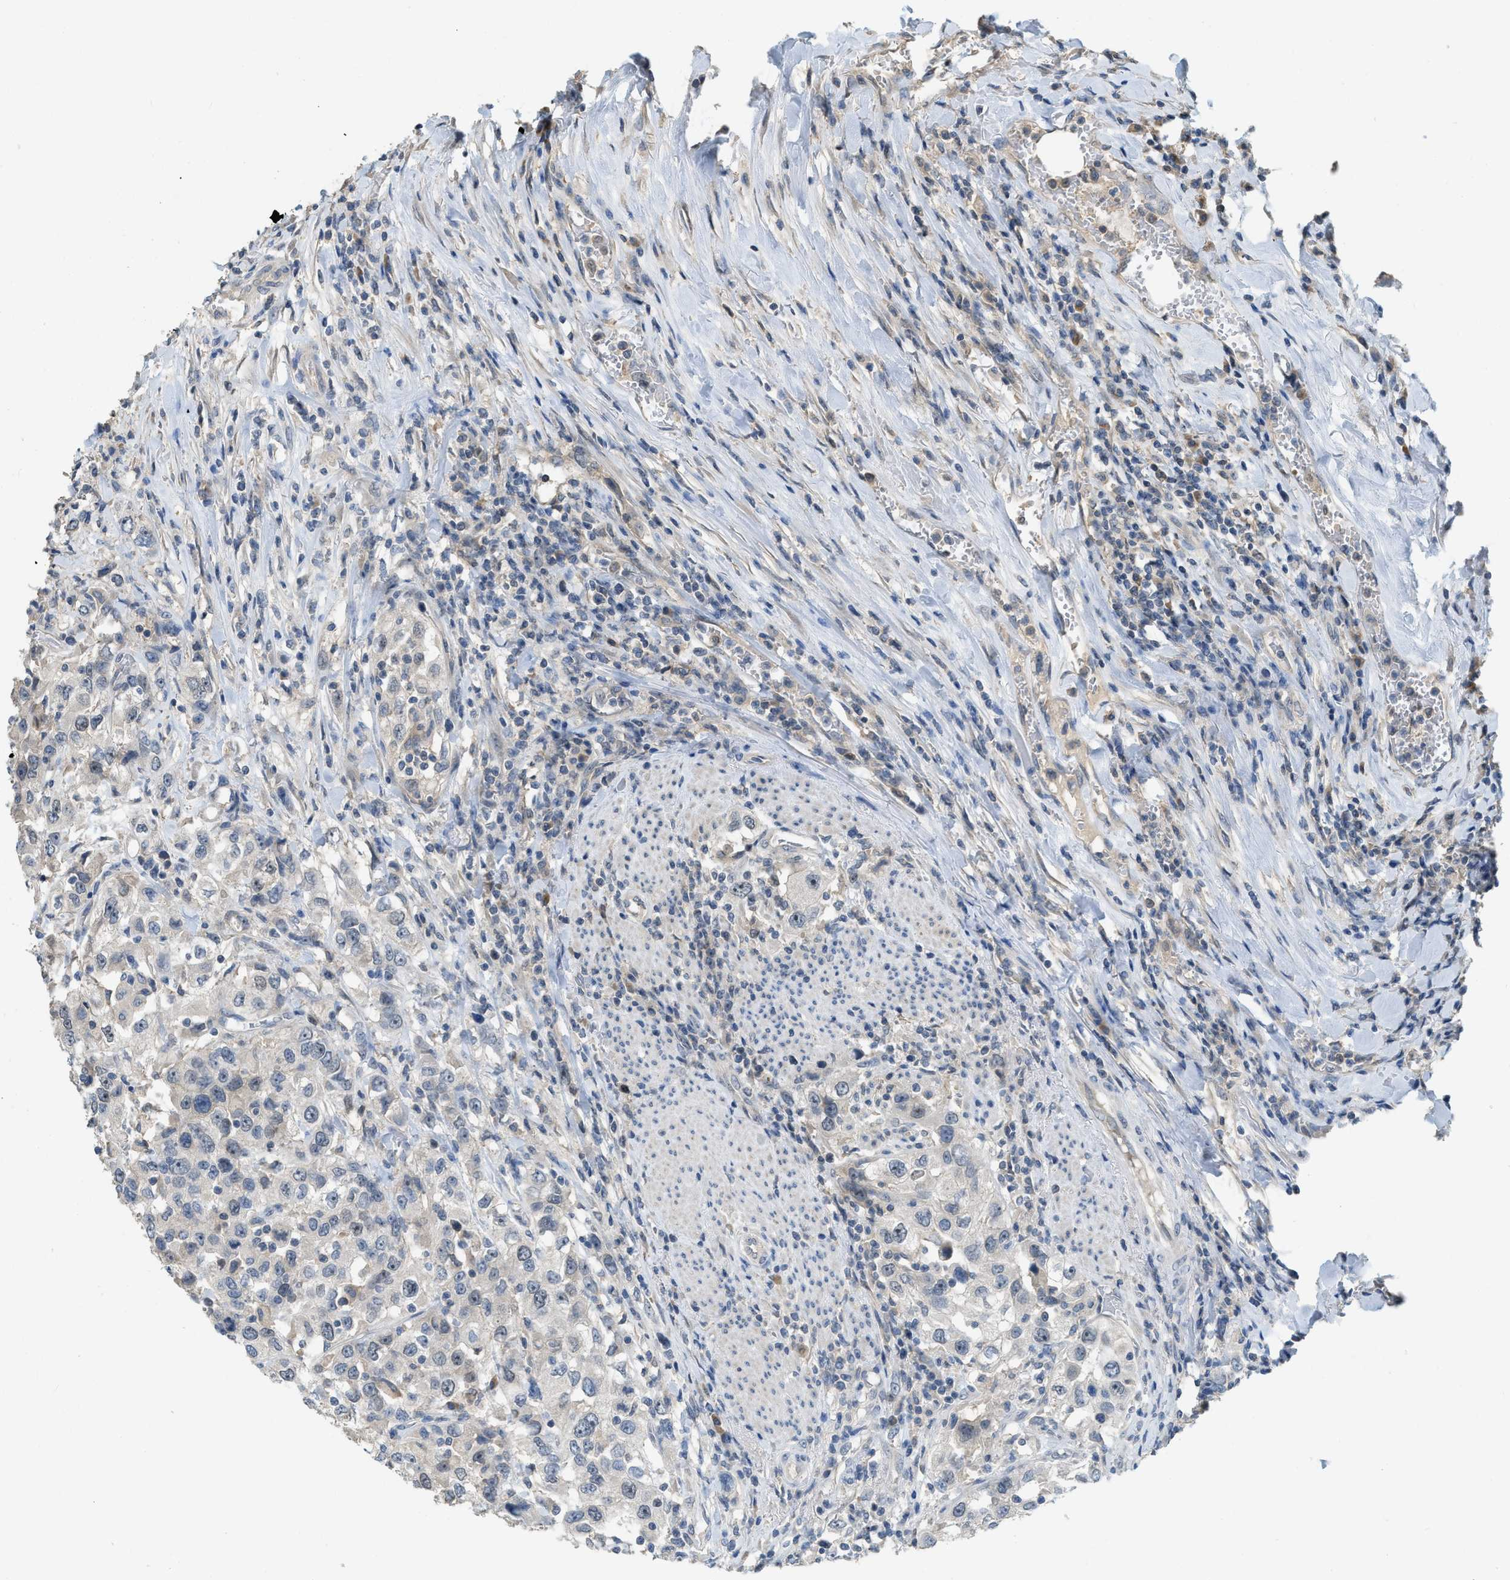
{"staining": {"intensity": "moderate", "quantity": "<25%", "location": "nuclear"}, "tissue": "urothelial cancer", "cell_type": "Tumor cells", "image_type": "cancer", "snomed": [{"axis": "morphology", "description": "Urothelial carcinoma, High grade"}, {"axis": "topography", "description": "Urinary bladder"}], "caption": "About <25% of tumor cells in high-grade urothelial carcinoma exhibit moderate nuclear protein expression as visualized by brown immunohistochemical staining.", "gene": "MIS18A", "patient": {"sex": "female", "age": 80}}